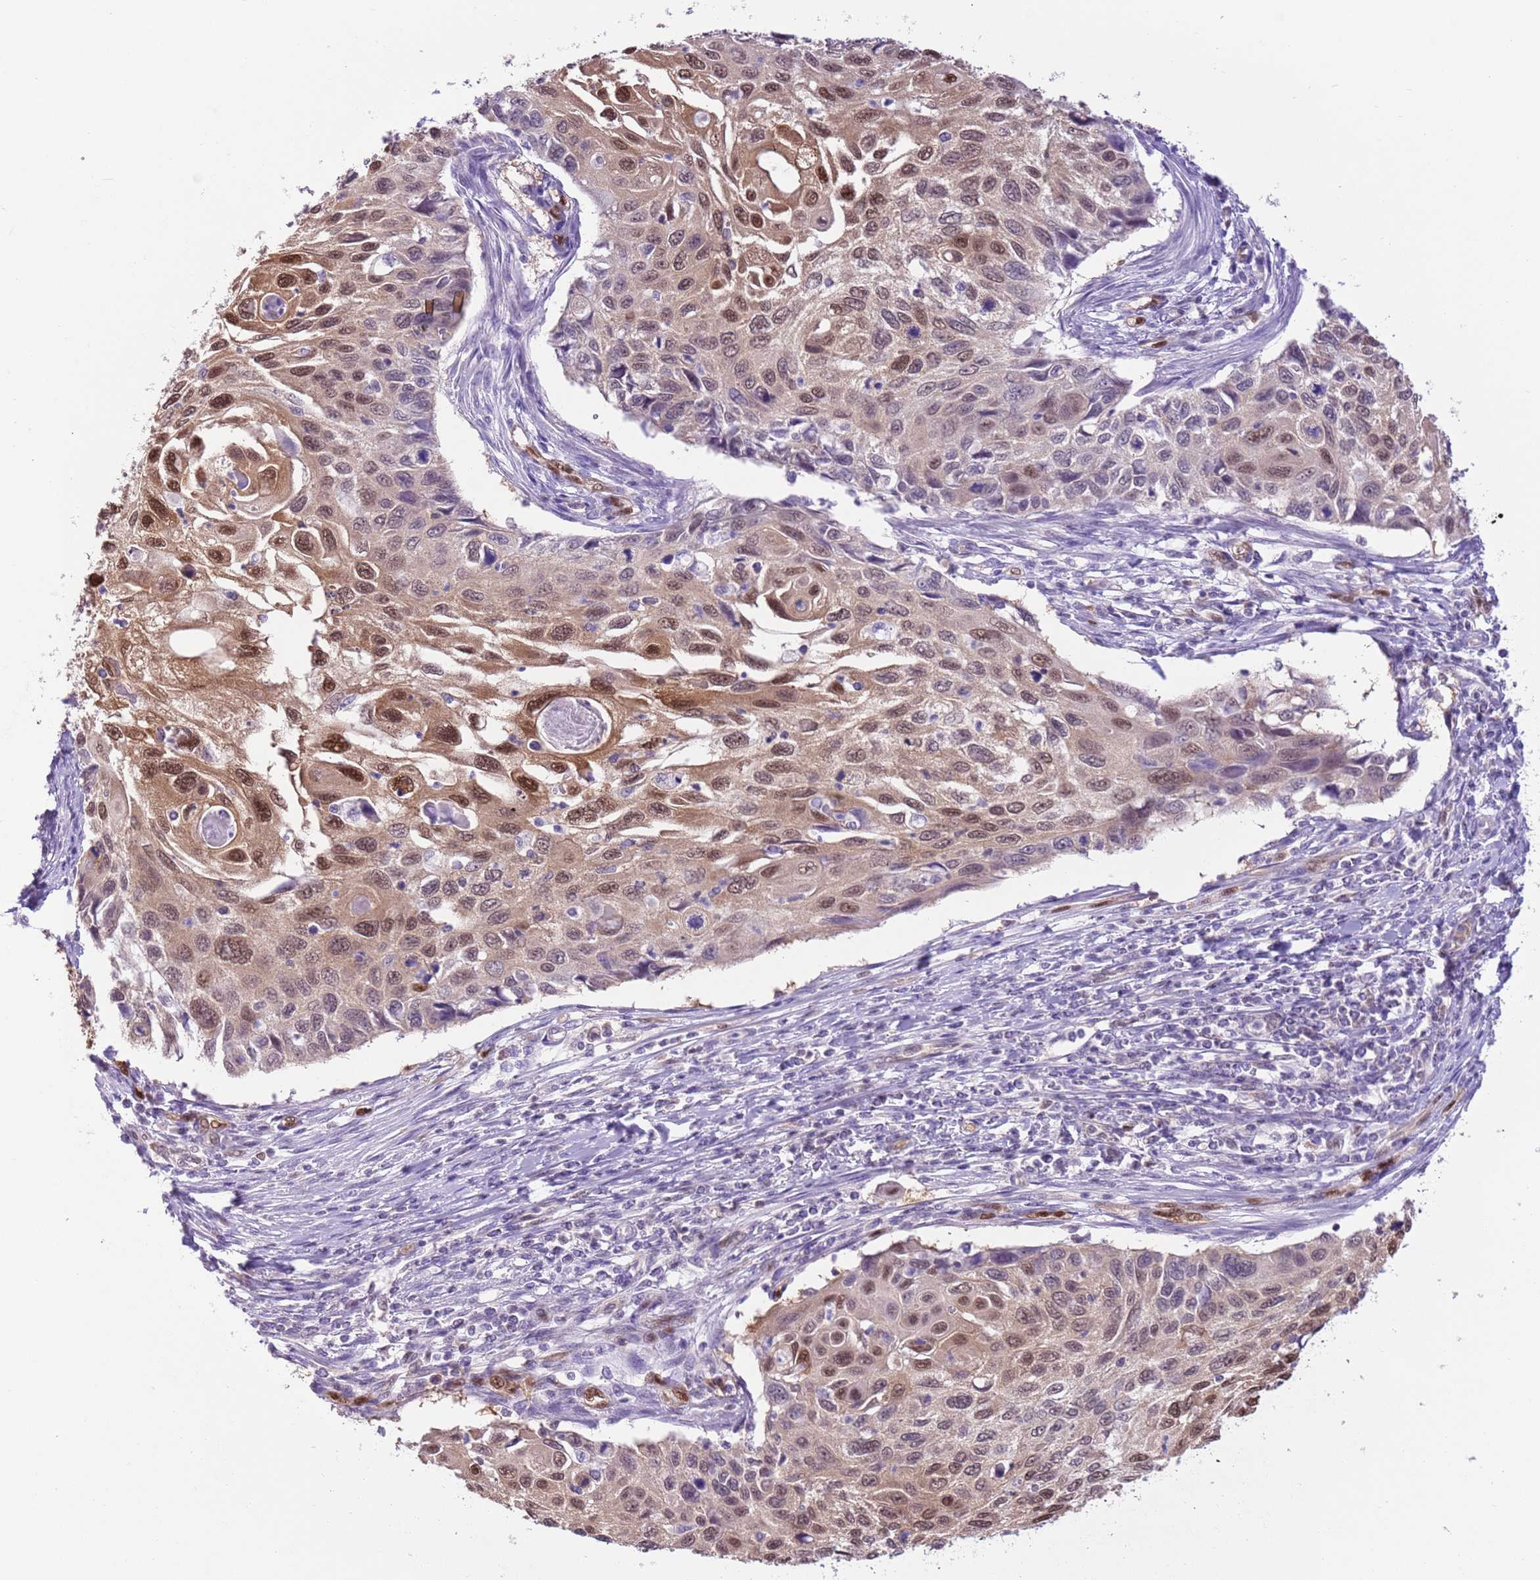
{"staining": {"intensity": "moderate", "quantity": ">75%", "location": "cytoplasmic/membranous,nuclear"}, "tissue": "cervical cancer", "cell_type": "Tumor cells", "image_type": "cancer", "snomed": [{"axis": "morphology", "description": "Squamous cell carcinoma, NOS"}, {"axis": "topography", "description": "Cervix"}], "caption": "IHC histopathology image of neoplastic tissue: cervical squamous cell carcinoma stained using IHC shows medium levels of moderate protein expression localized specifically in the cytoplasmic/membranous and nuclear of tumor cells, appearing as a cytoplasmic/membranous and nuclear brown color.", "gene": "DDI2", "patient": {"sex": "female", "age": 70}}